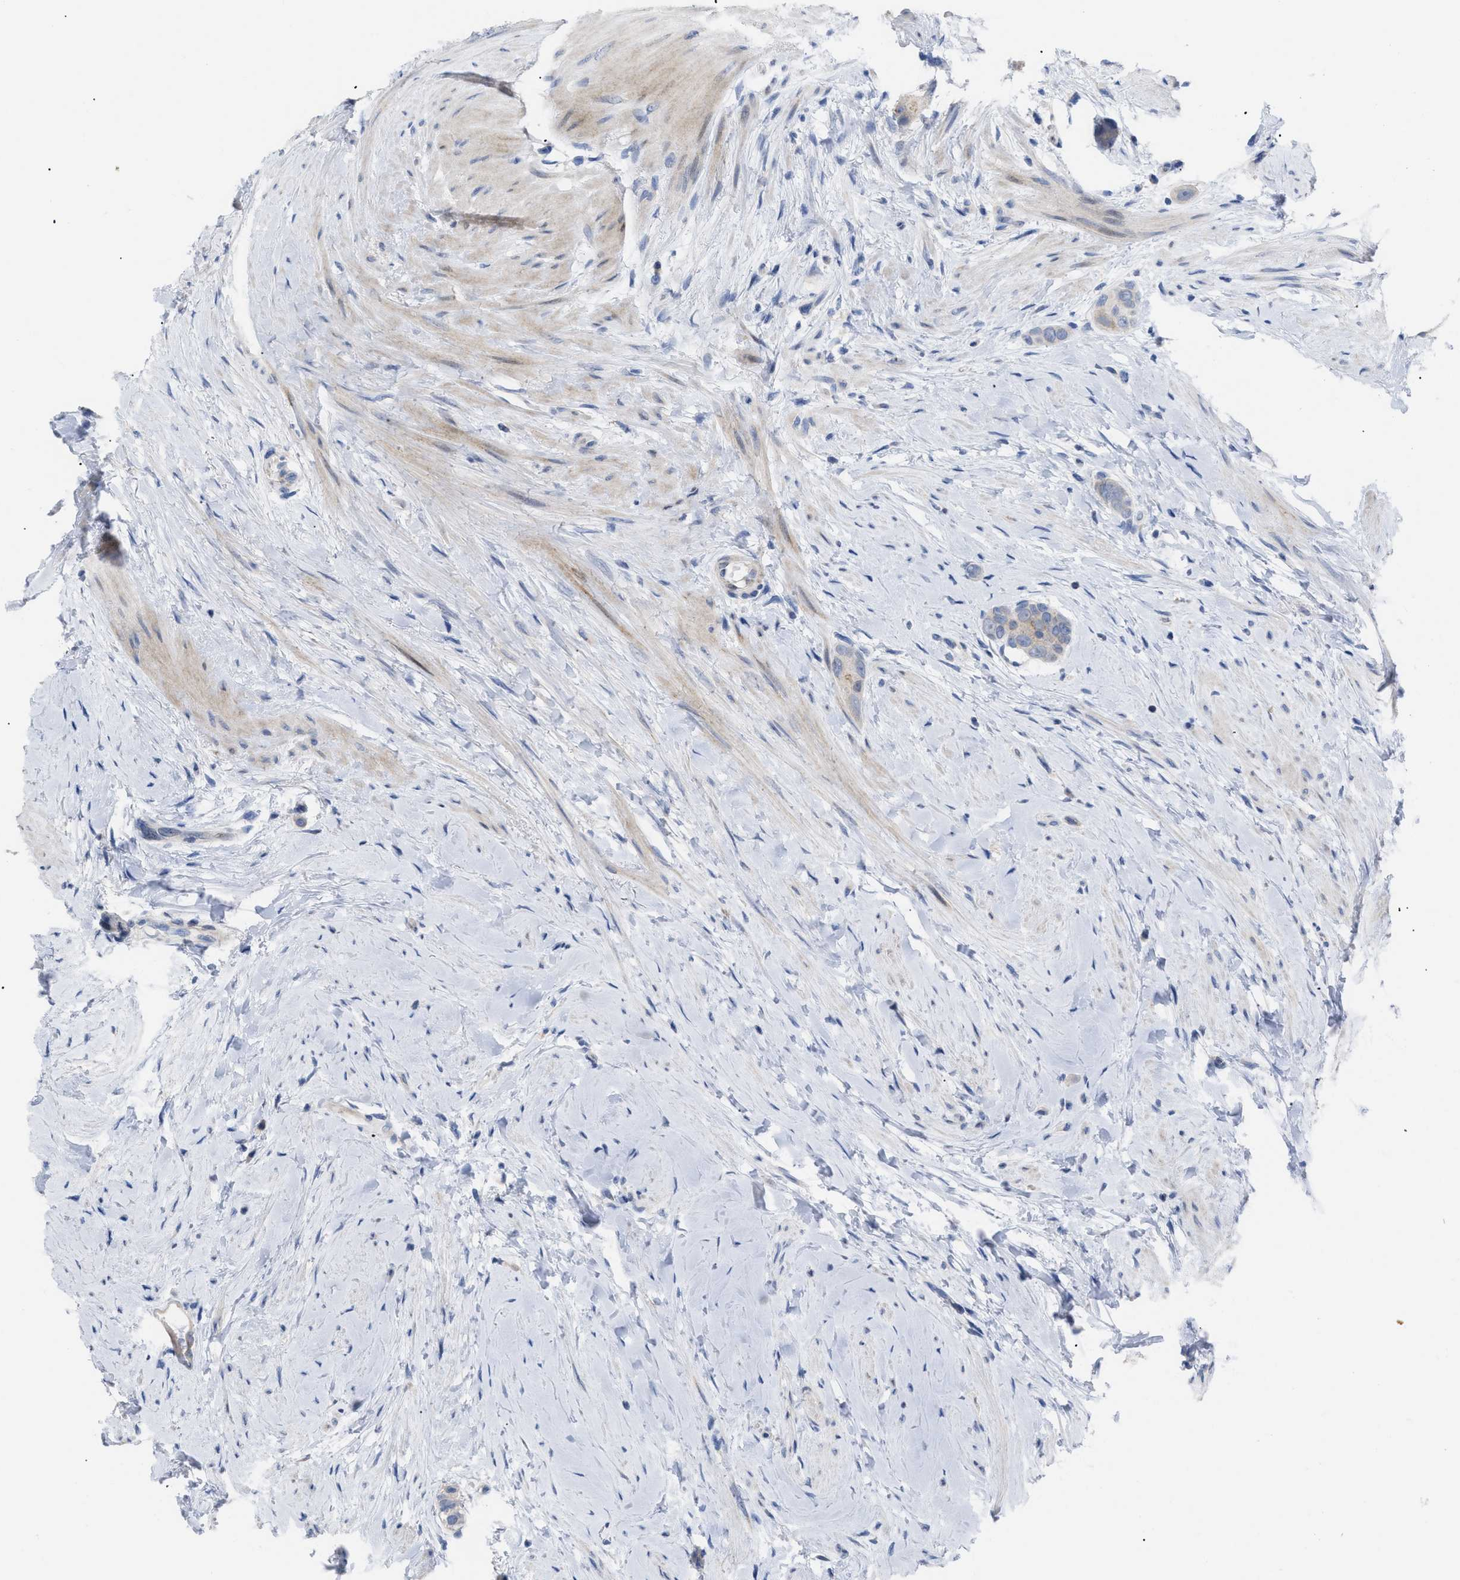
{"staining": {"intensity": "moderate", "quantity": "<25%", "location": "cytoplasmic/membranous"}, "tissue": "colorectal cancer", "cell_type": "Tumor cells", "image_type": "cancer", "snomed": [{"axis": "morphology", "description": "Adenocarcinoma, NOS"}, {"axis": "topography", "description": "Rectum"}], "caption": "A brown stain shows moderate cytoplasmic/membranous staining of a protein in colorectal adenocarcinoma tumor cells.", "gene": "CAV3", "patient": {"sex": "male", "age": 51}}